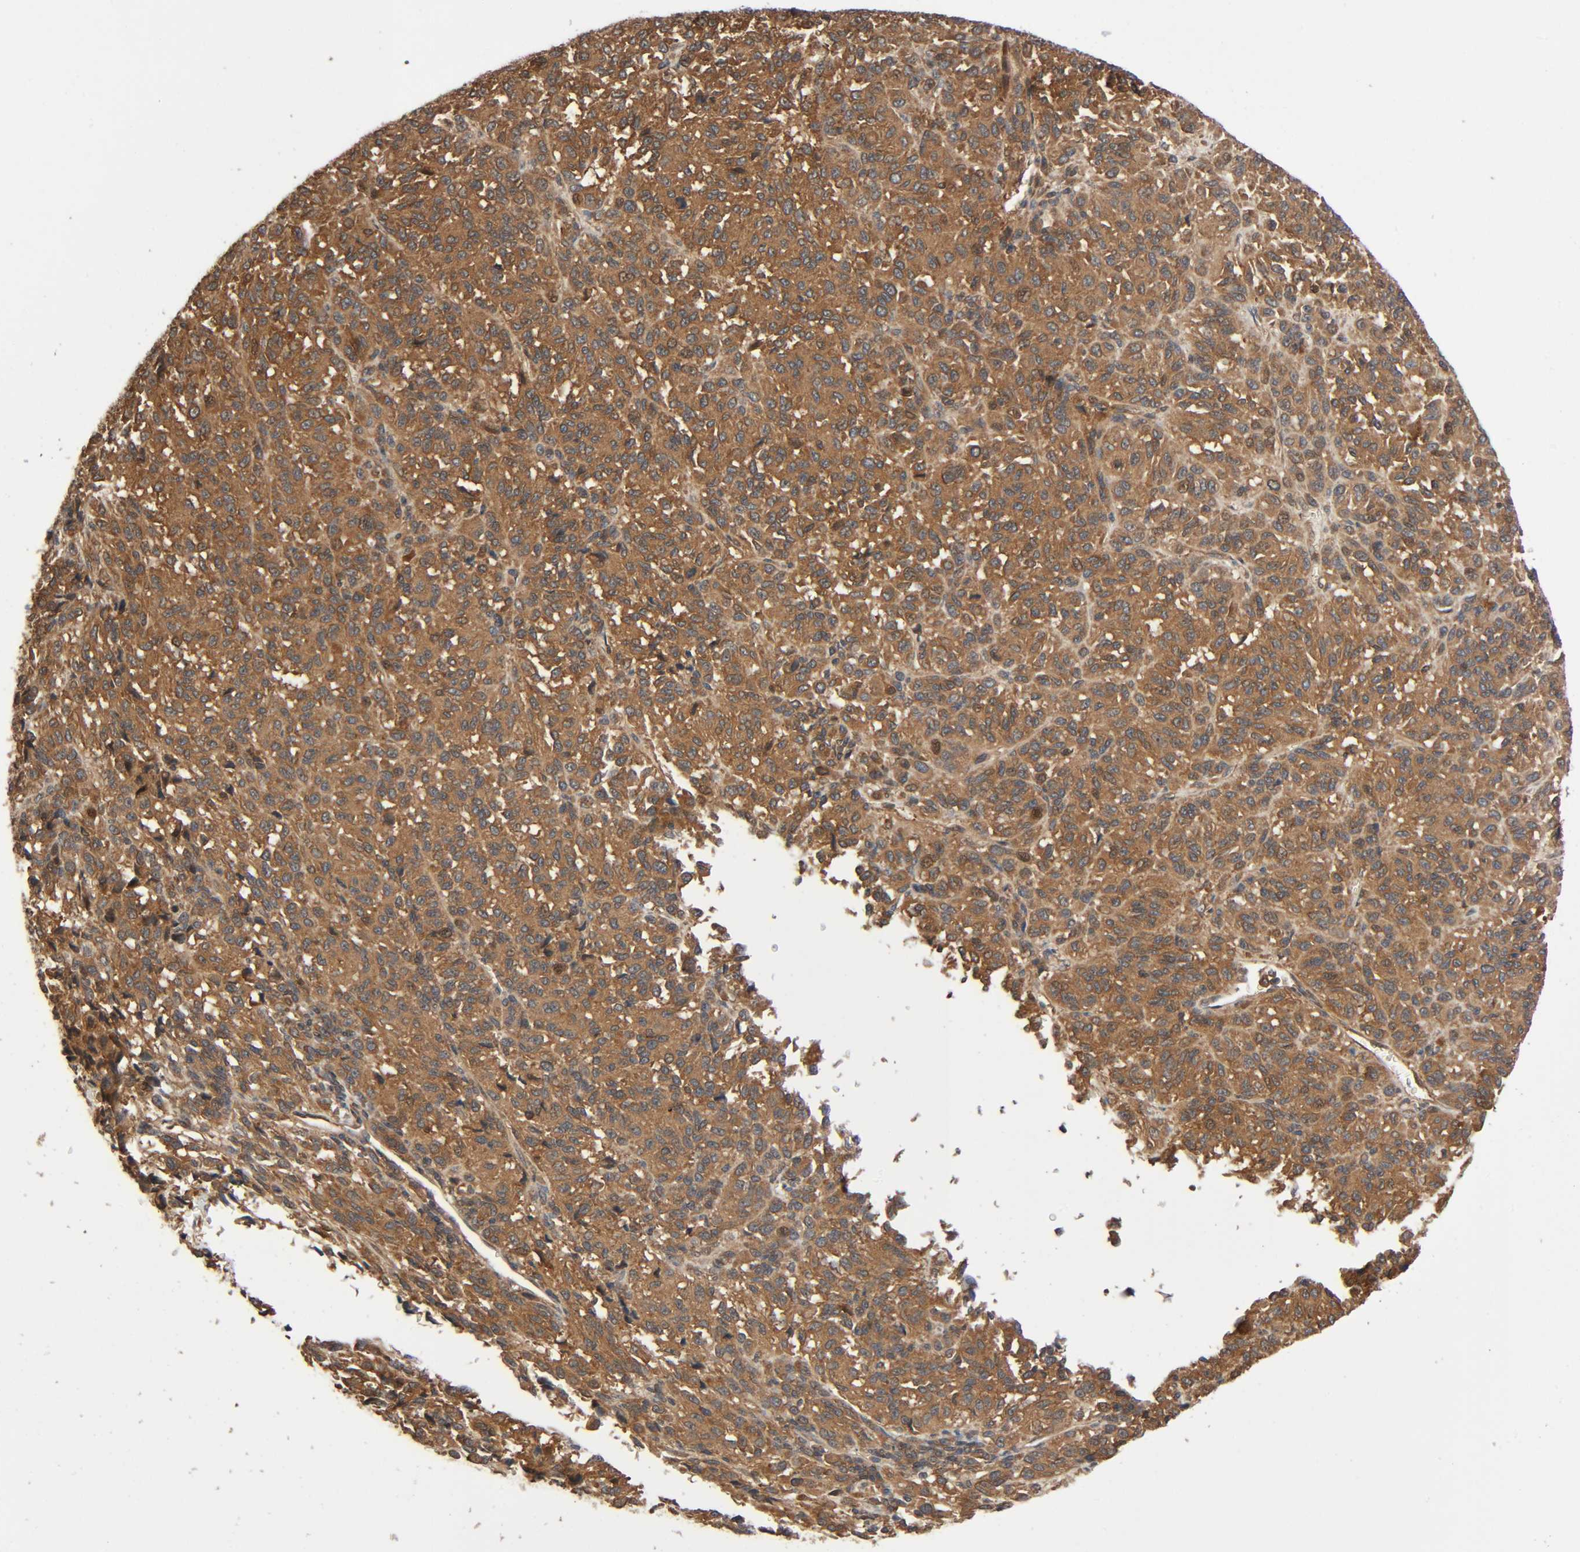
{"staining": {"intensity": "moderate", "quantity": ">75%", "location": "cytoplasmic/membranous"}, "tissue": "melanoma", "cell_type": "Tumor cells", "image_type": "cancer", "snomed": [{"axis": "morphology", "description": "Malignant melanoma, Metastatic site"}, {"axis": "topography", "description": "Lung"}], "caption": "The histopathology image exhibits immunohistochemical staining of melanoma. There is moderate cytoplasmic/membranous positivity is appreciated in about >75% of tumor cells.", "gene": "PPP2R1B", "patient": {"sex": "male", "age": 64}}